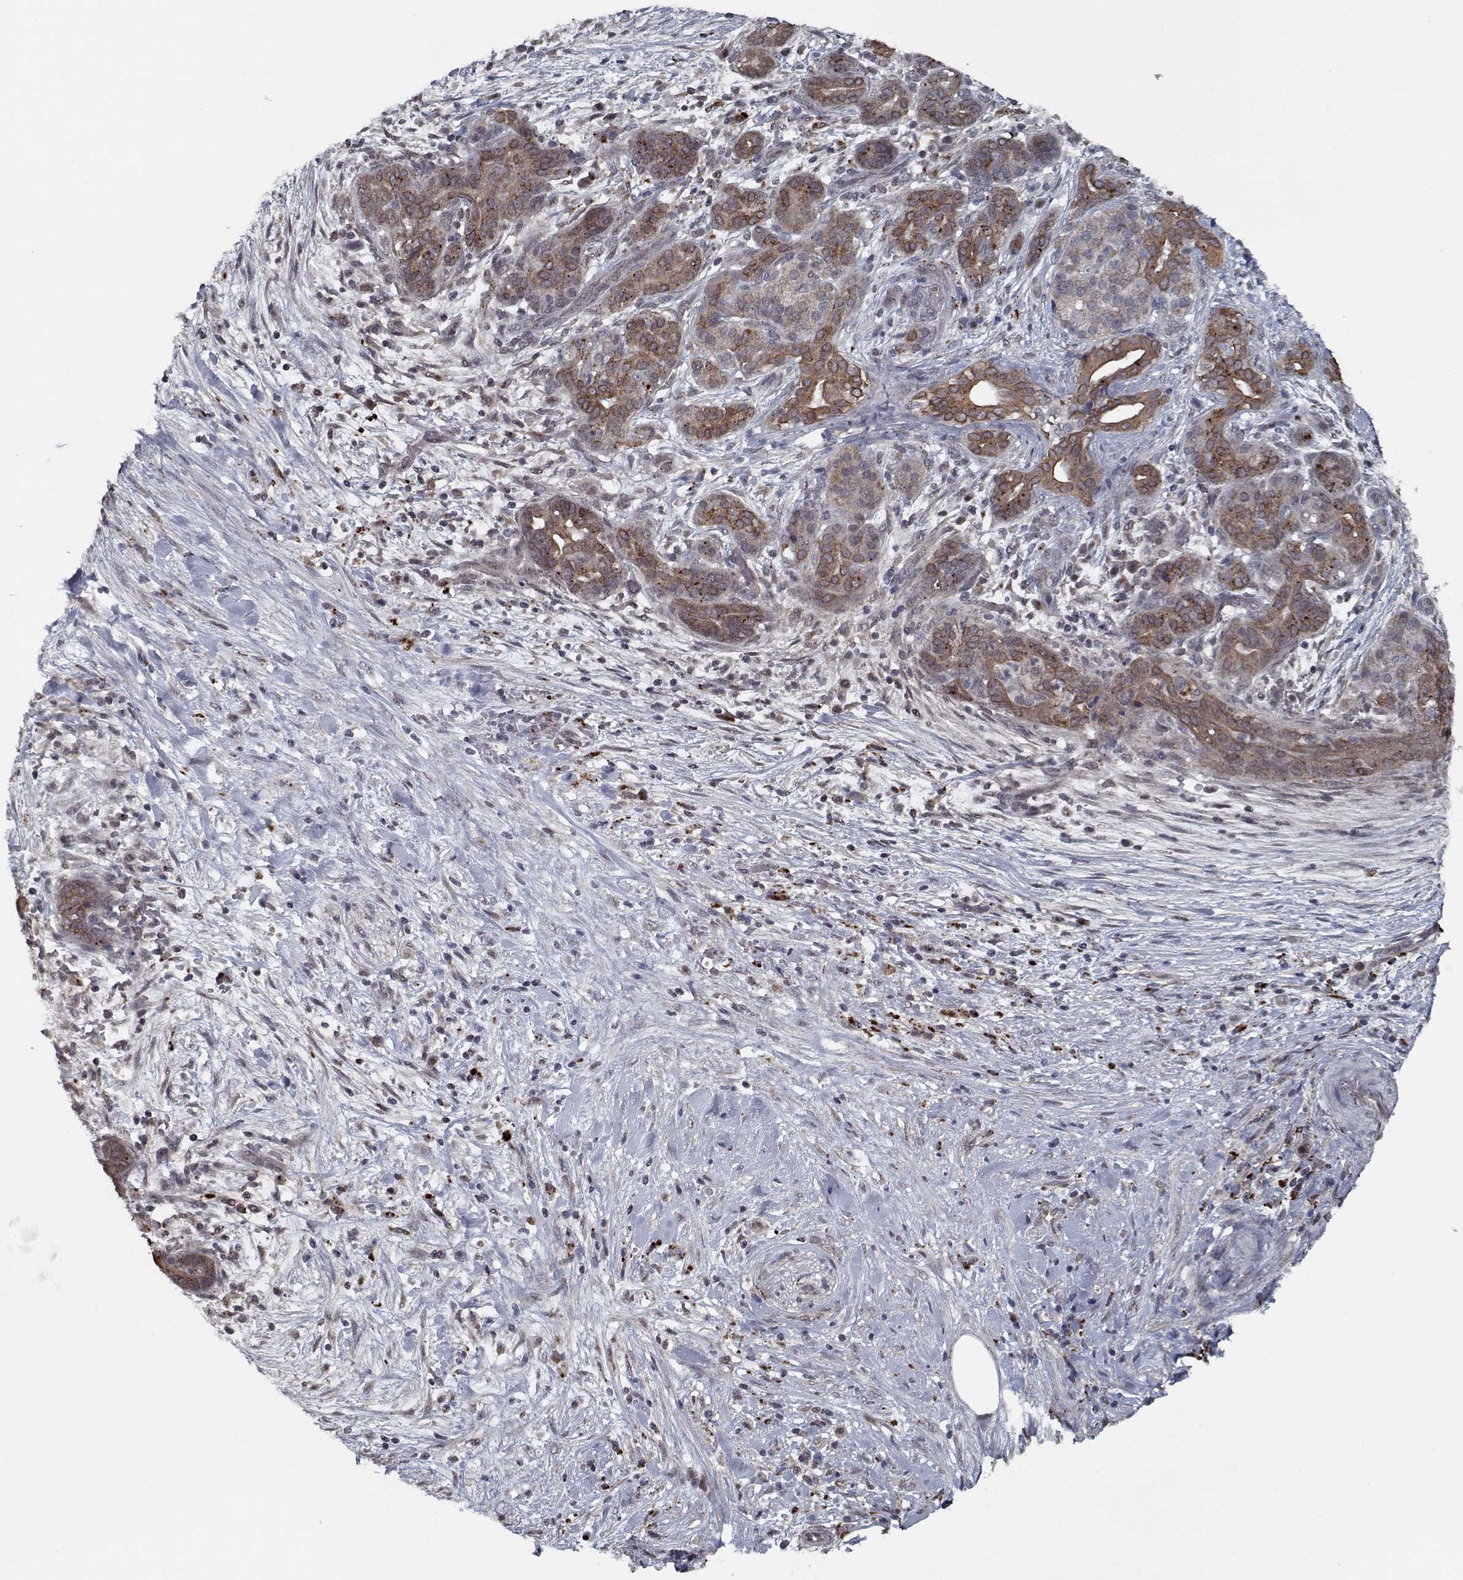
{"staining": {"intensity": "strong", "quantity": "25%-75%", "location": "cytoplasmic/membranous"}, "tissue": "pancreatic cancer", "cell_type": "Tumor cells", "image_type": "cancer", "snomed": [{"axis": "morphology", "description": "Adenocarcinoma, NOS"}, {"axis": "topography", "description": "Pancreas"}], "caption": "A brown stain highlights strong cytoplasmic/membranous expression of a protein in adenocarcinoma (pancreatic) tumor cells.", "gene": "NLK", "patient": {"sex": "male", "age": 44}}